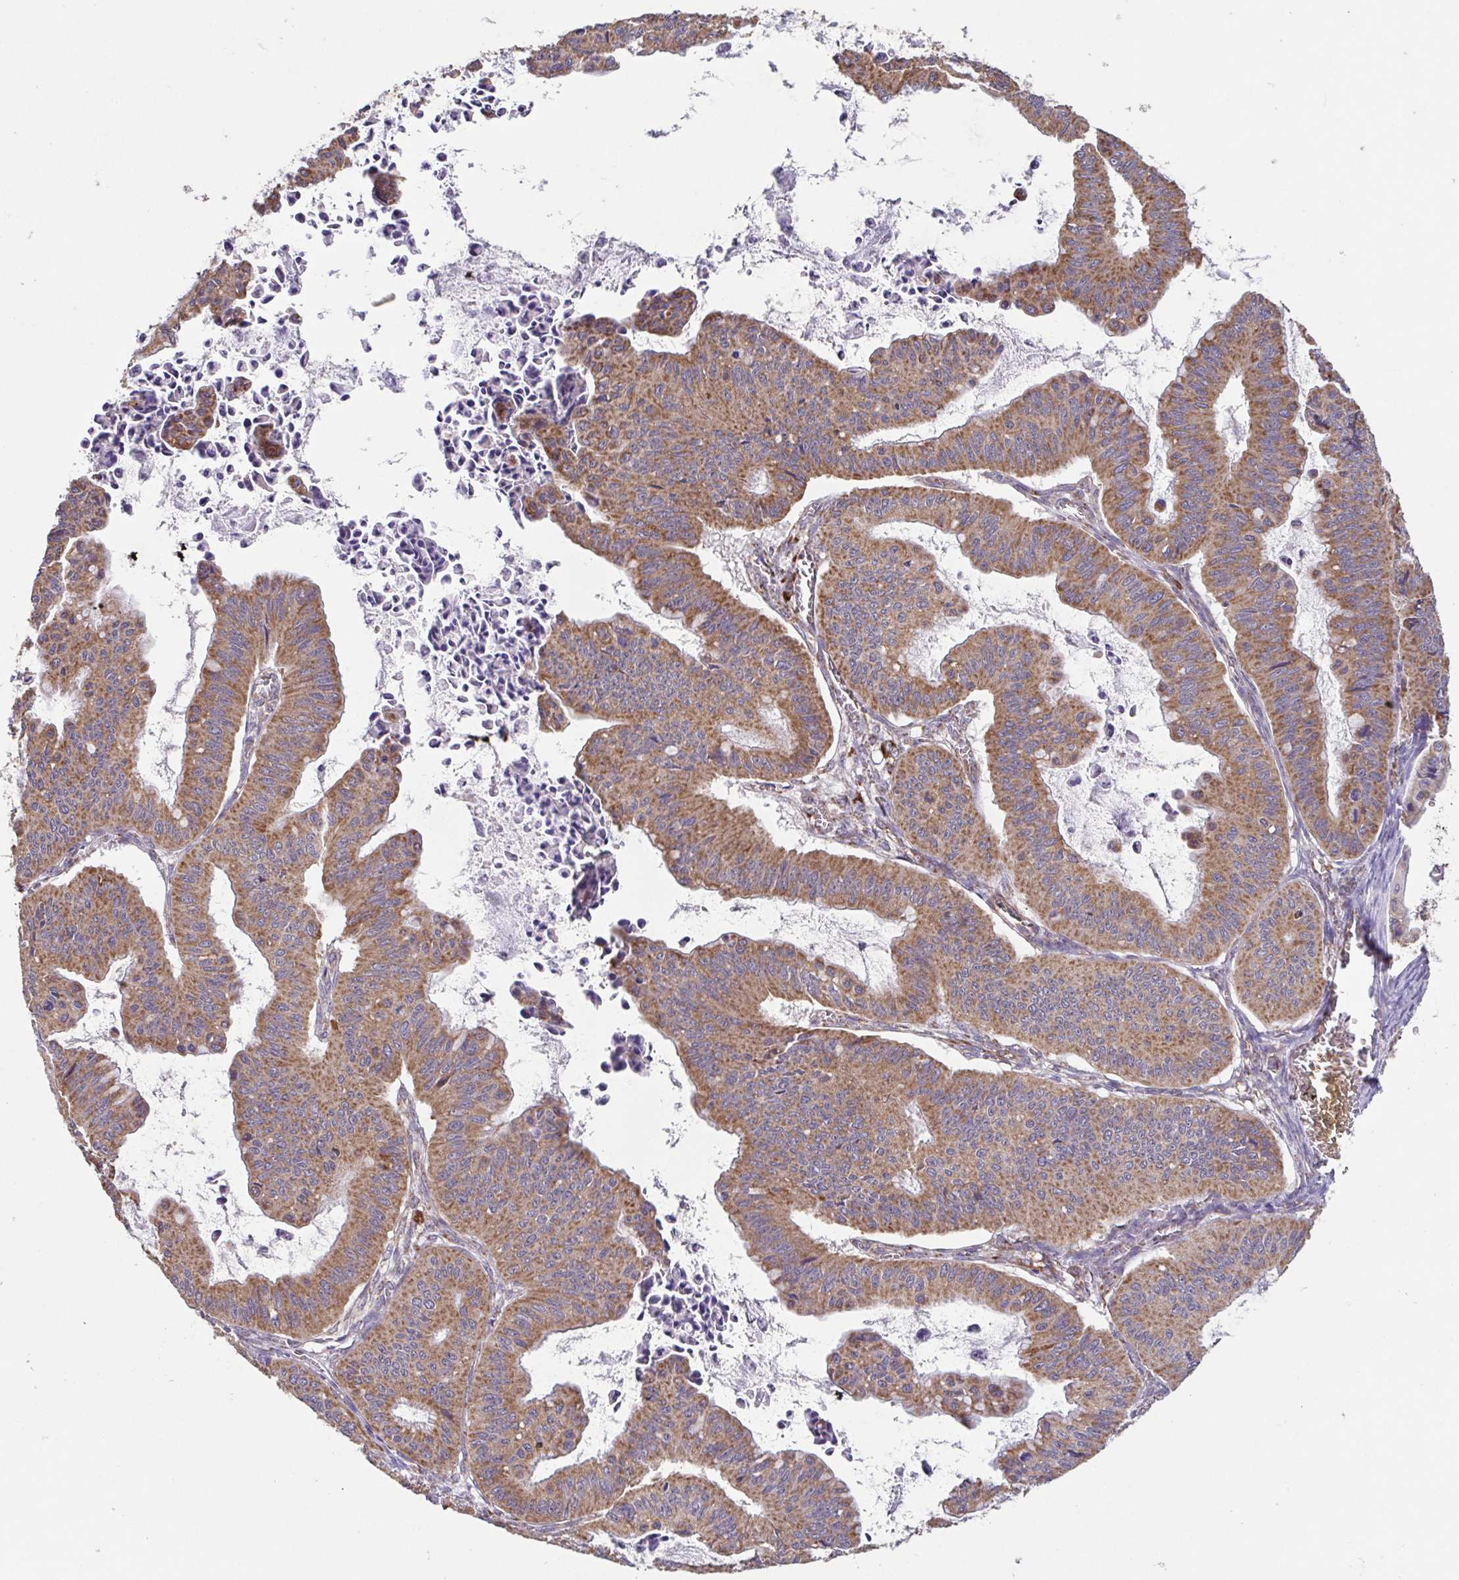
{"staining": {"intensity": "moderate", "quantity": ">75%", "location": "cytoplasmic/membranous"}, "tissue": "ovarian cancer", "cell_type": "Tumor cells", "image_type": "cancer", "snomed": [{"axis": "morphology", "description": "Cystadenocarcinoma, mucinous, NOS"}, {"axis": "topography", "description": "Ovary"}], "caption": "Ovarian cancer stained with a brown dye displays moderate cytoplasmic/membranous positive expression in approximately >75% of tumor cells.", "gene": "DIP2B", "patient": {"sex": "female", "age": 72}}